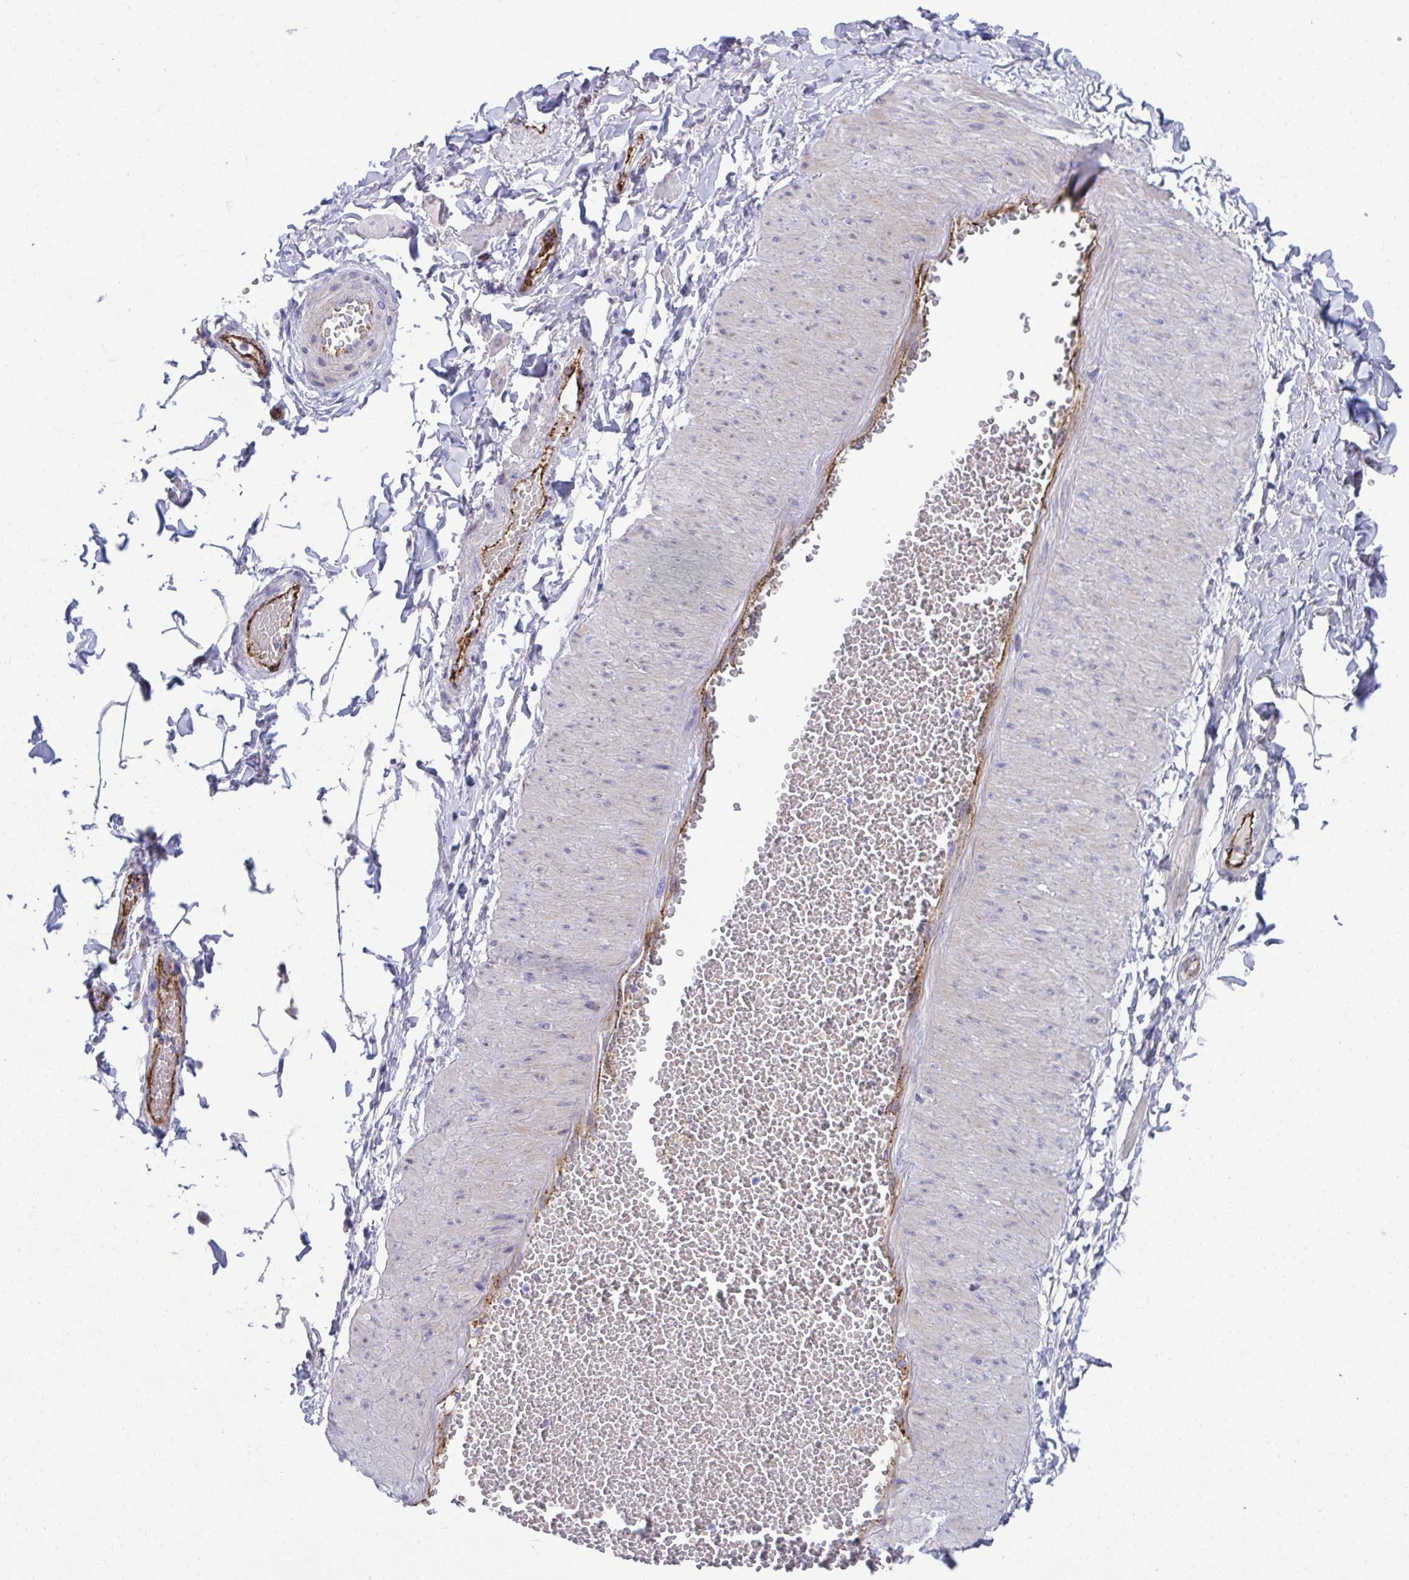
{"staining": {"intensity": "negative", "quantity": "none", "location": "none"}, "tissue": "adipose tissue", "cell_type": "Adipocytes", "image_type": "normal", "snomed": [{"axis": "morphology", "description": "Normal tissue, NOS"}, {"axis": "topography", "description": "Epididymis"}, {"axis": "topography", "description": "Peripheral nerve tissue"}], "caption": "Protein analysis of unremarkable adipose tissue displays no significant expression in adipocytes. (Stains: DAB (3,3'-diaminobenzidine) immunohistochemistry (IHC) with hematoxylin counter stain, Microscopy: brightfield microscopy at high magnification).", "gene": "TOR1AIP2", "patient": {"sex": "male", "age": 32}}